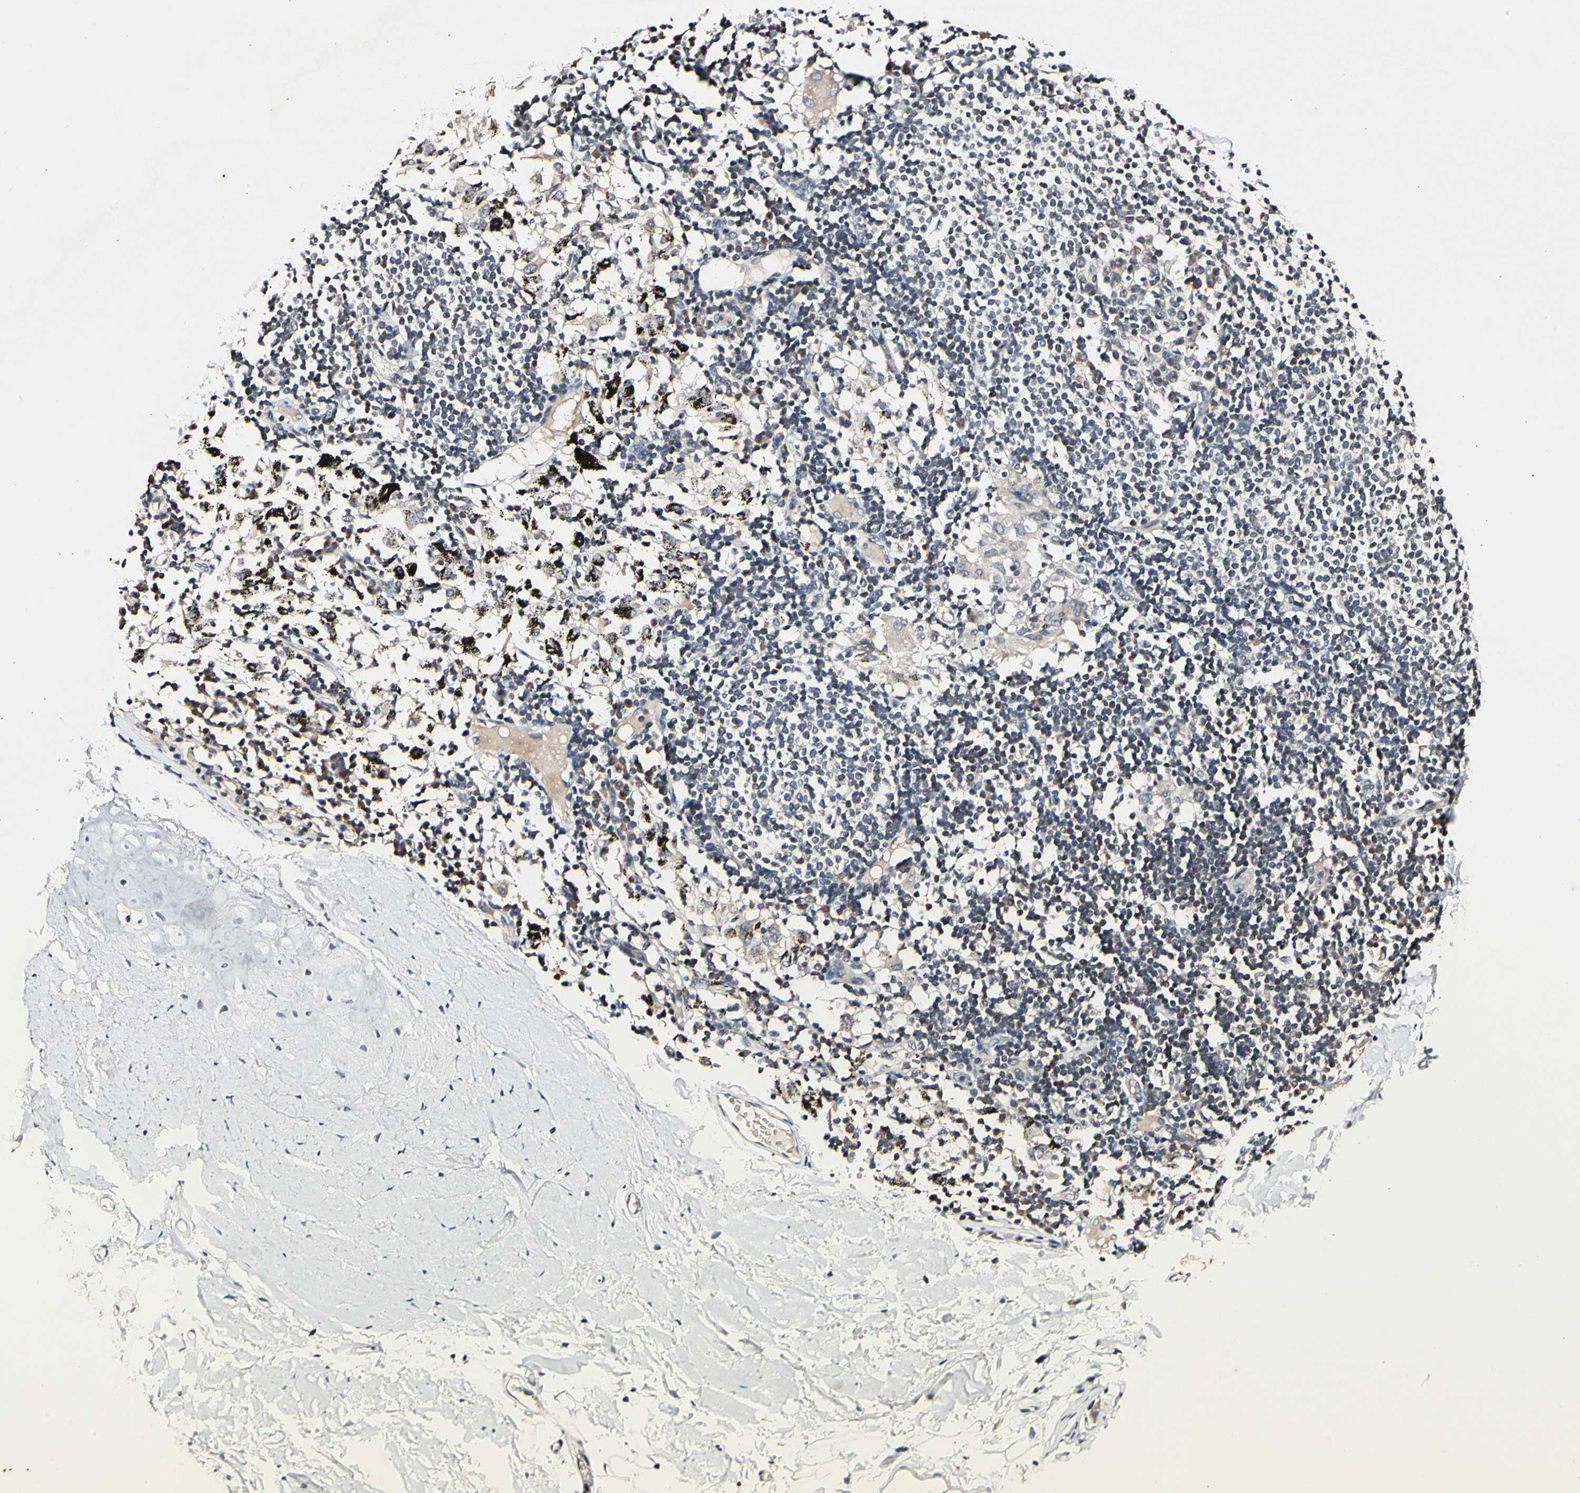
{"staining": {"intensity": "weak", "quantity": "25%-75%", "location": "cytoplasmic/membranous"}, "tissue": "adipose tissue", "cell_type": "Adipocytes", "image_type": "normal", "snomed": [{"axis": "morphology", "description": "Normal tissue, NOS"}, {"axis": "topography", "description": "Cartilage tissue"}, {"axis": "topography", "description": "Bronchus"}], "caption": "Immunohistochemistry (IHC) (DAB) staining of benign adipose tissue demonstrates weak cytoplasmic/membranous protein staining in approximately 25%-75% of adipocytes. (DAB (3,3'-diaminobenzidine) = brown stain, brightfield microscopy at high magnification).", "gene": "SOX30", "patient": {"sex": "female", "age": 73}}